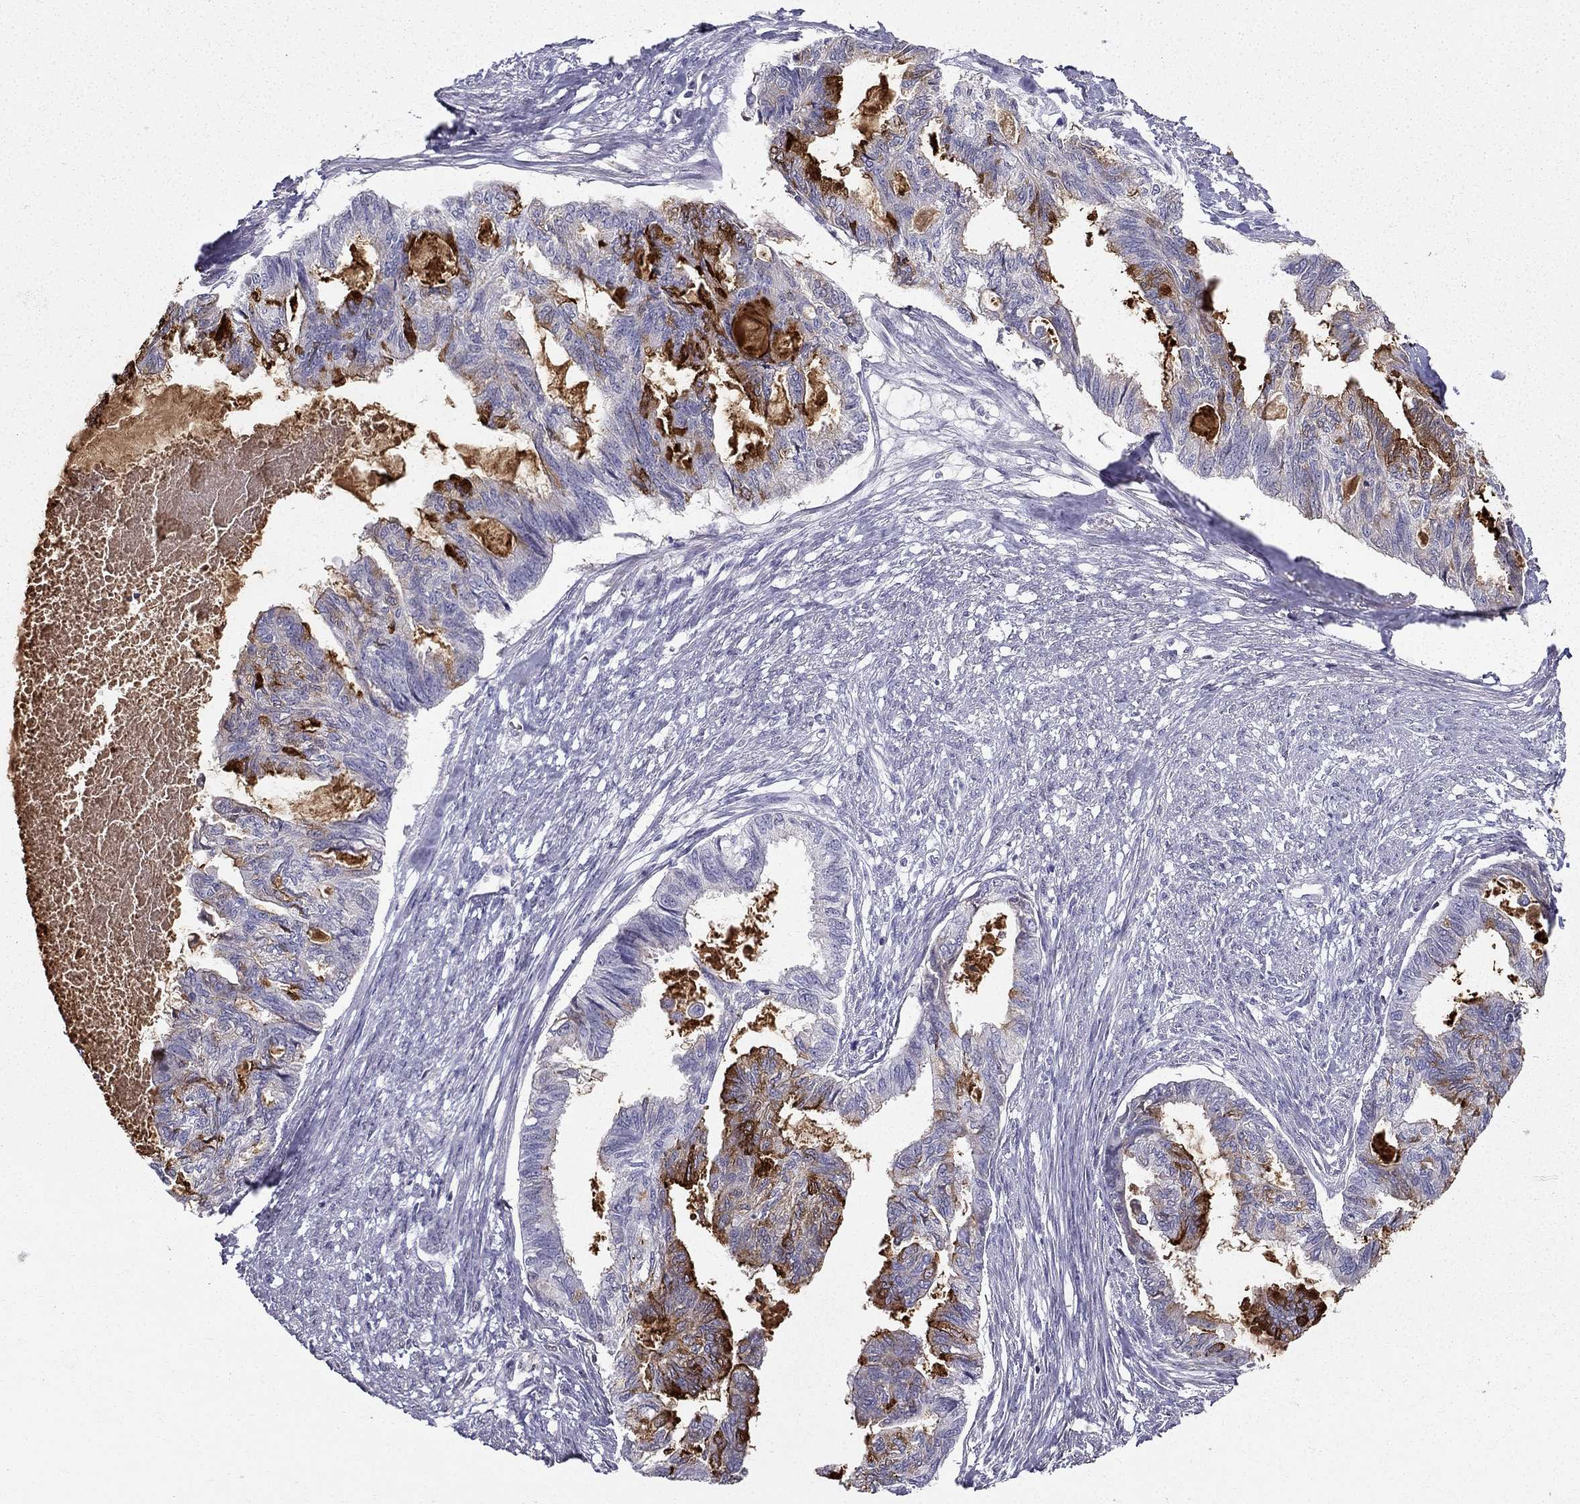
{"staining": {"intensity": "moderate", "quantity": "<25%", "location": "cytoplasmic/membranous"}, "tissue": "endometrial cancer", "cell_type": "Tumor cells", "image_type": "cancer", "snomed": [{"axis": "morphology", "description": "Adenocarcinoma, NOS"}, {"axis": "topography", "description": "Endometrium"}], "caption": "High-magnification brightfield microscopy of endometrial cancer stained with DAB (brown) and counterstained with hematoxylin (blue). tumor cells exhibit moderate cytoplasmic/membranous expression is identified in about<25% of cells. The protein is shown in brown color, while the nuclei are stained blue.", "gene": "TFF3", "patient": {"sex": "female", "age": 86}}